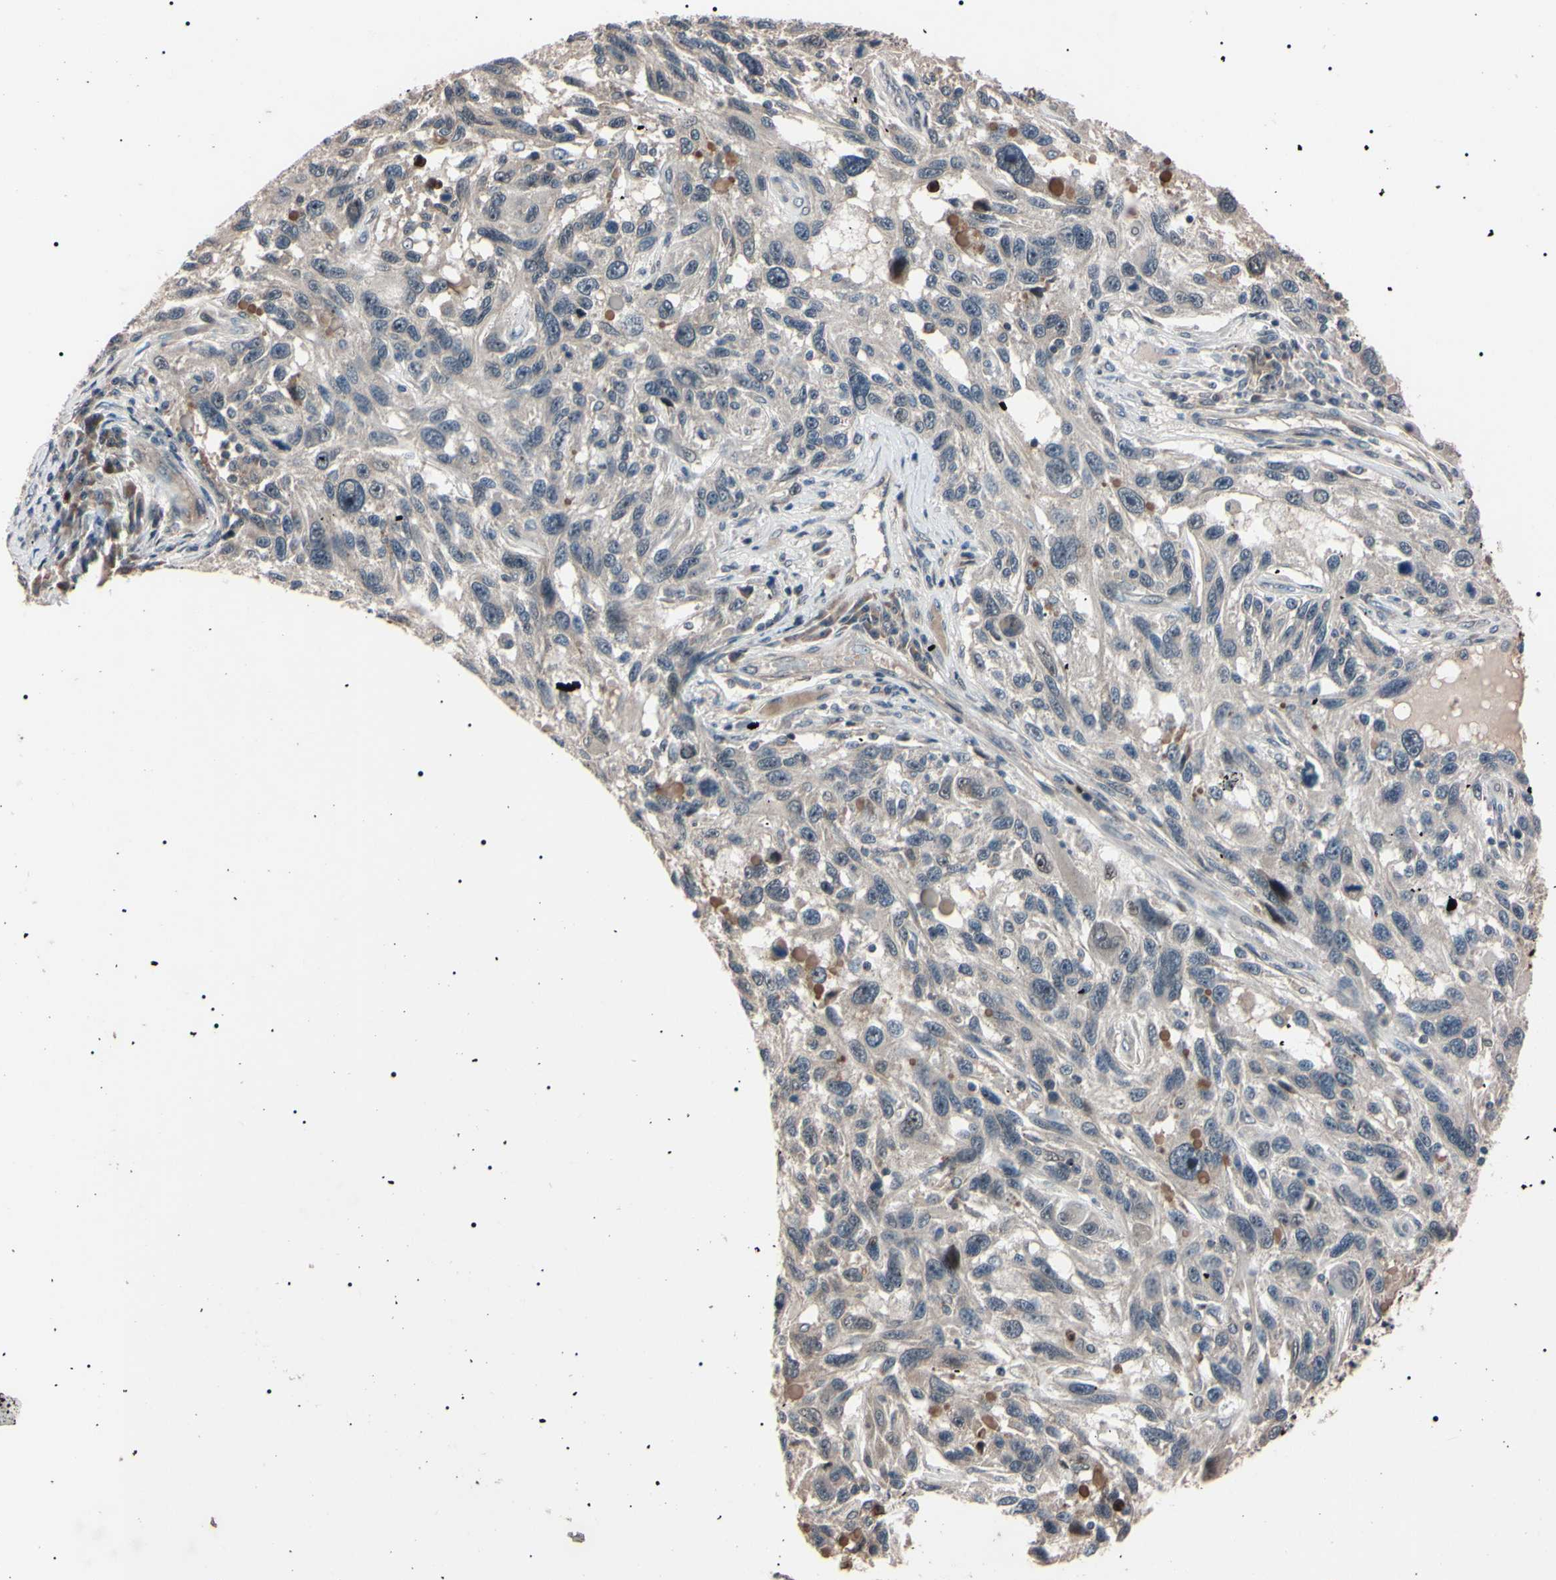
{"staining": {"intensity": "moderate", "quantity": "<25%", "location": "cytoplasmic/membranous"}, "tissue": "melanoma", "cell_type": "Tumor cells", "image_type": "cancer", "snomed": [{"axis": "morphology", "description": "Malignant melanoma, NOS"}, {"axis": "topography", "description": "Skin"}], "caption": "An immunohistochemistry photomicrograph of neoplastic tissue is shown. Protein staining in brown shows moderate cytoplasmic/membranous positivity in malignant melanoma within tumor cells.", "gene": "TRAF5", "patient": {"sex": "male", "age": 53}}